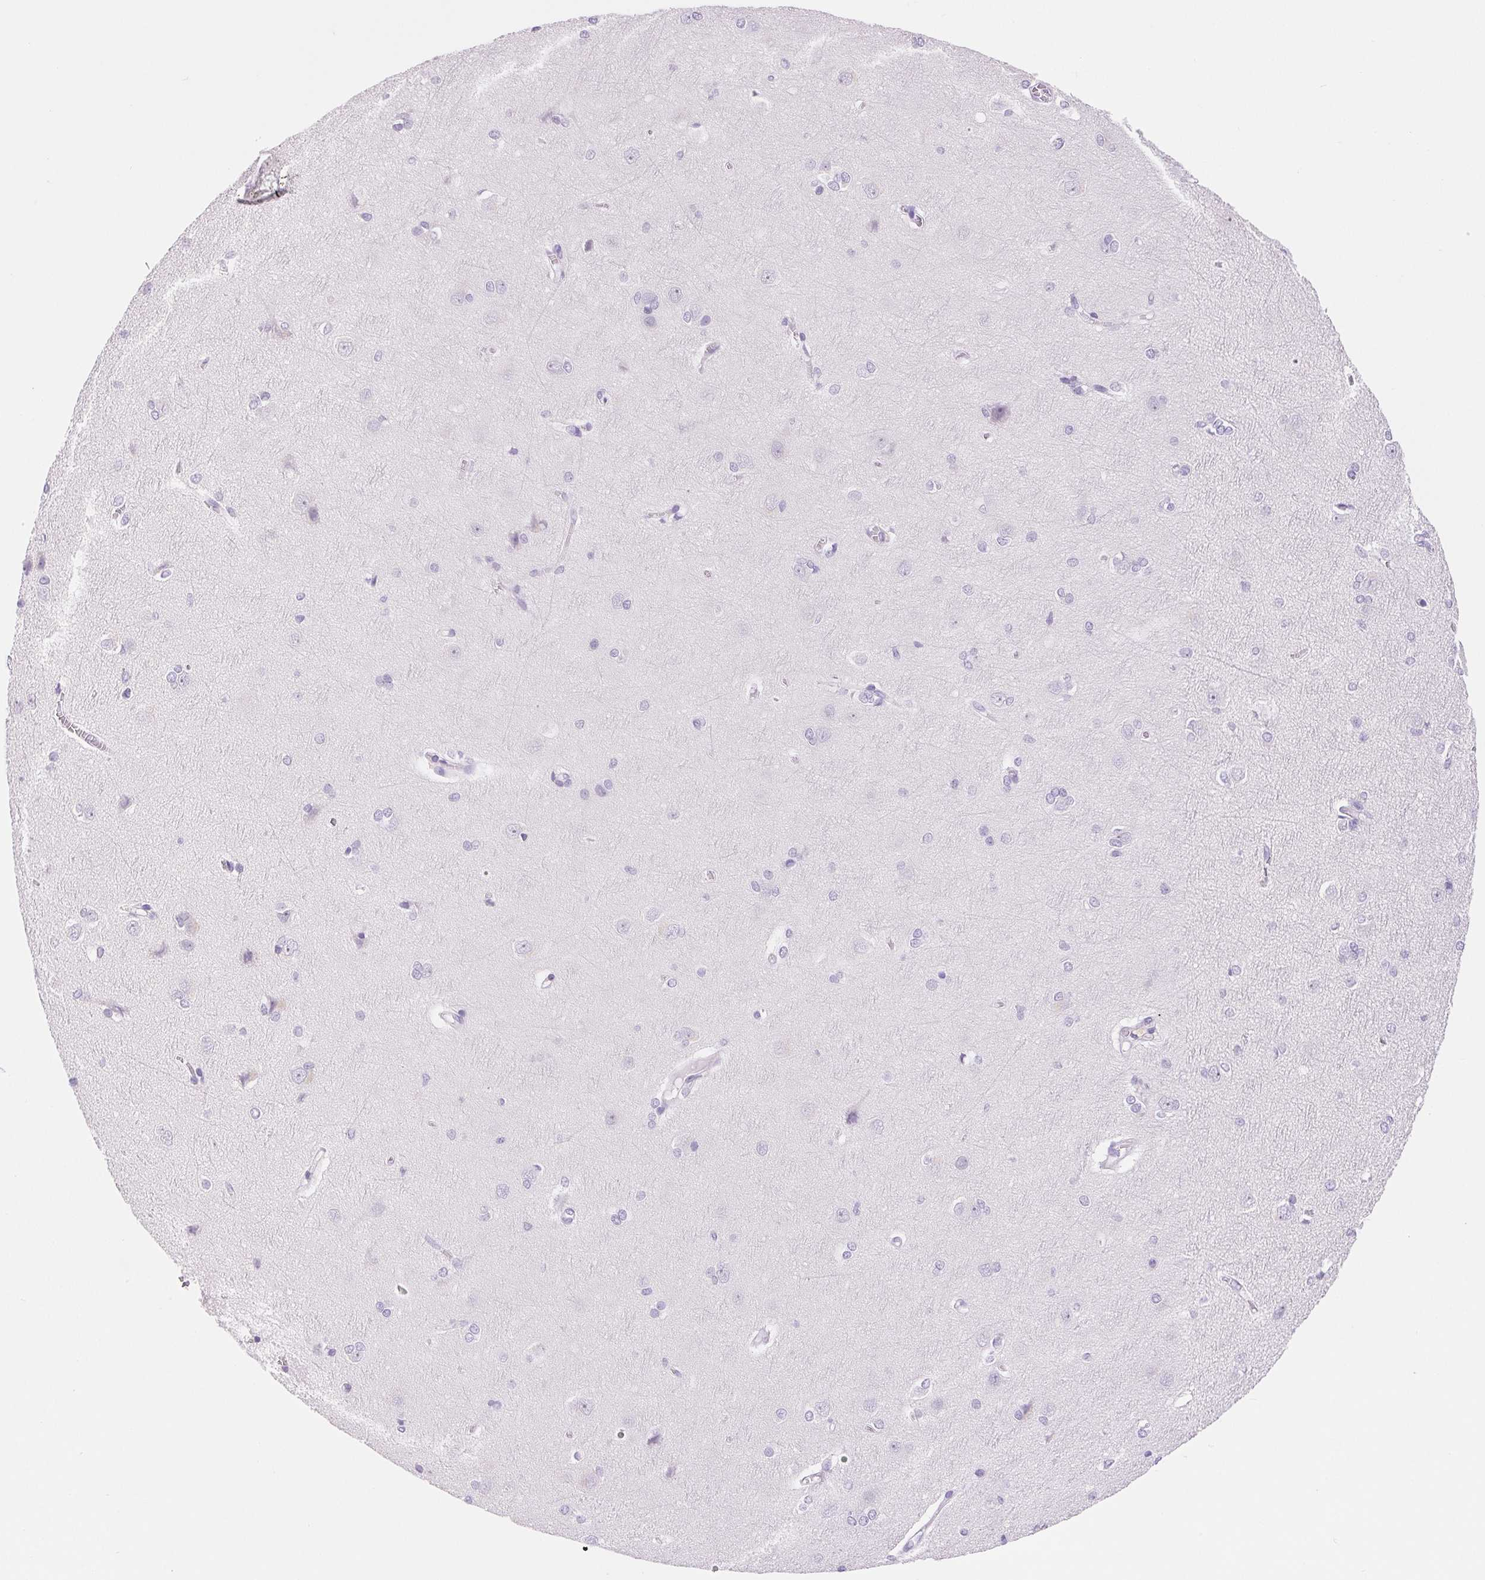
{"staining": {"intensity": "negative", "quantity": "none", "location": "none"}, "tissue": "cerebral cortex", "cell_type": "Endothelial cells", "image_type": "normal", "snomed": [{"axis": "morphology", "description": "Normal tissue, NOS"}, {"axis": "topography", "description": "Cerebral cortex"}], "caption": "Immunohistochemistry micrograph of normal cerebral cortex stained for a protein (brown), which shows no staining in endothelial cells.", "gene": "ASGR2", "patient": {"sex": "male", "age": 37}}